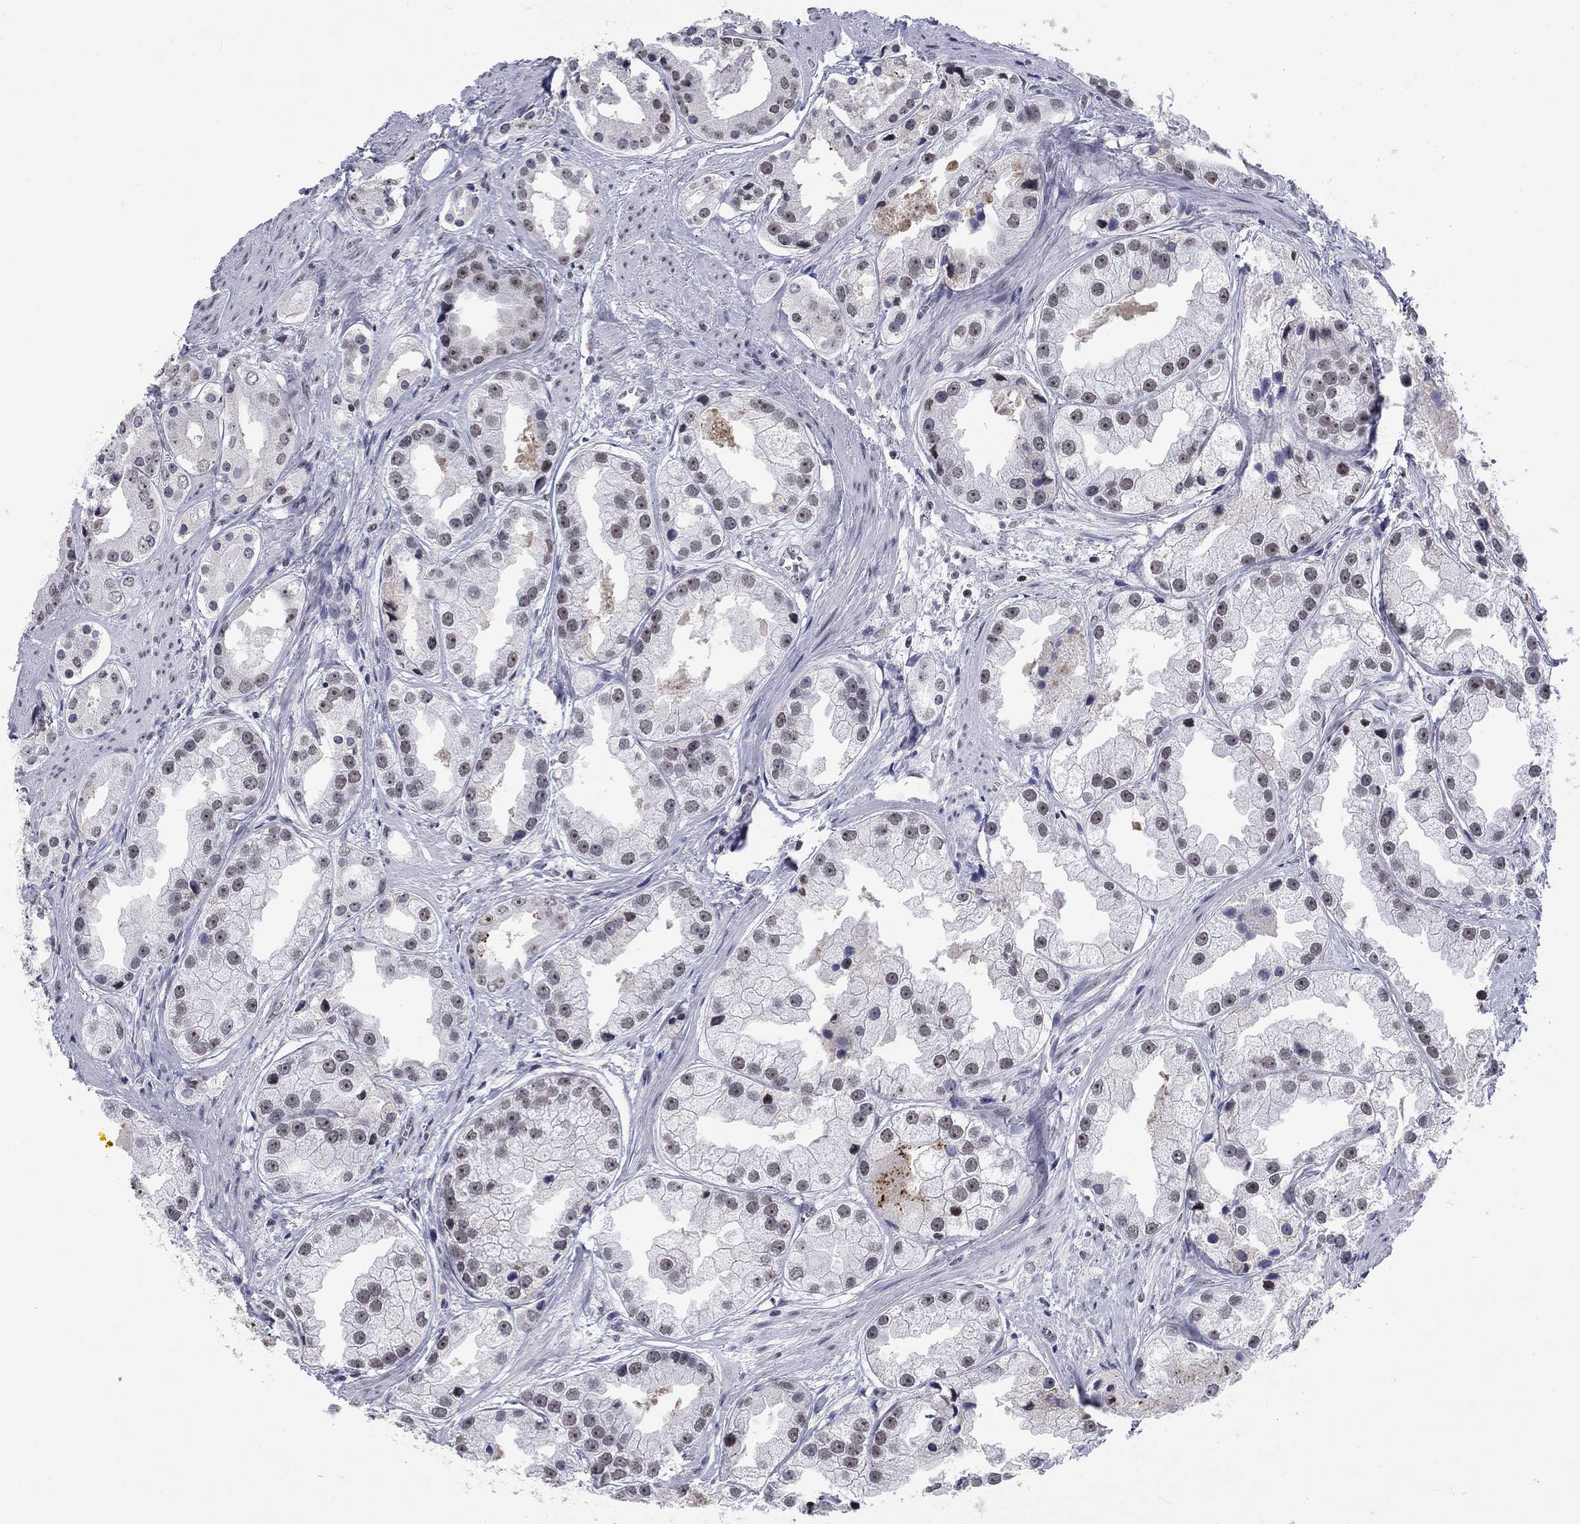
{"staining": {"intensity": "weak", "quantity": "25%-75%", "location": "nuclear"}, "tissue": "prostate cancer", "cell_type": "Tumor cells", "image_type": "cancer", "snomed": [{"axis": "morphology", "description": "Adenocarcinoma, NOS"}, {"axis": "topography", "description": "Prostate"}], "caption": "An immunohistochemistry (IHC) image of neoplastic tissue is shown. Protein staining in brown highlights weak nuclear positivity in adenocarcinoma (prostate) within tumor cells. (Brightfield microscopy of DAB IHC at high magnification).", "gene": "CSRNP3", "patient": {"sex": "male", "age": 61}}